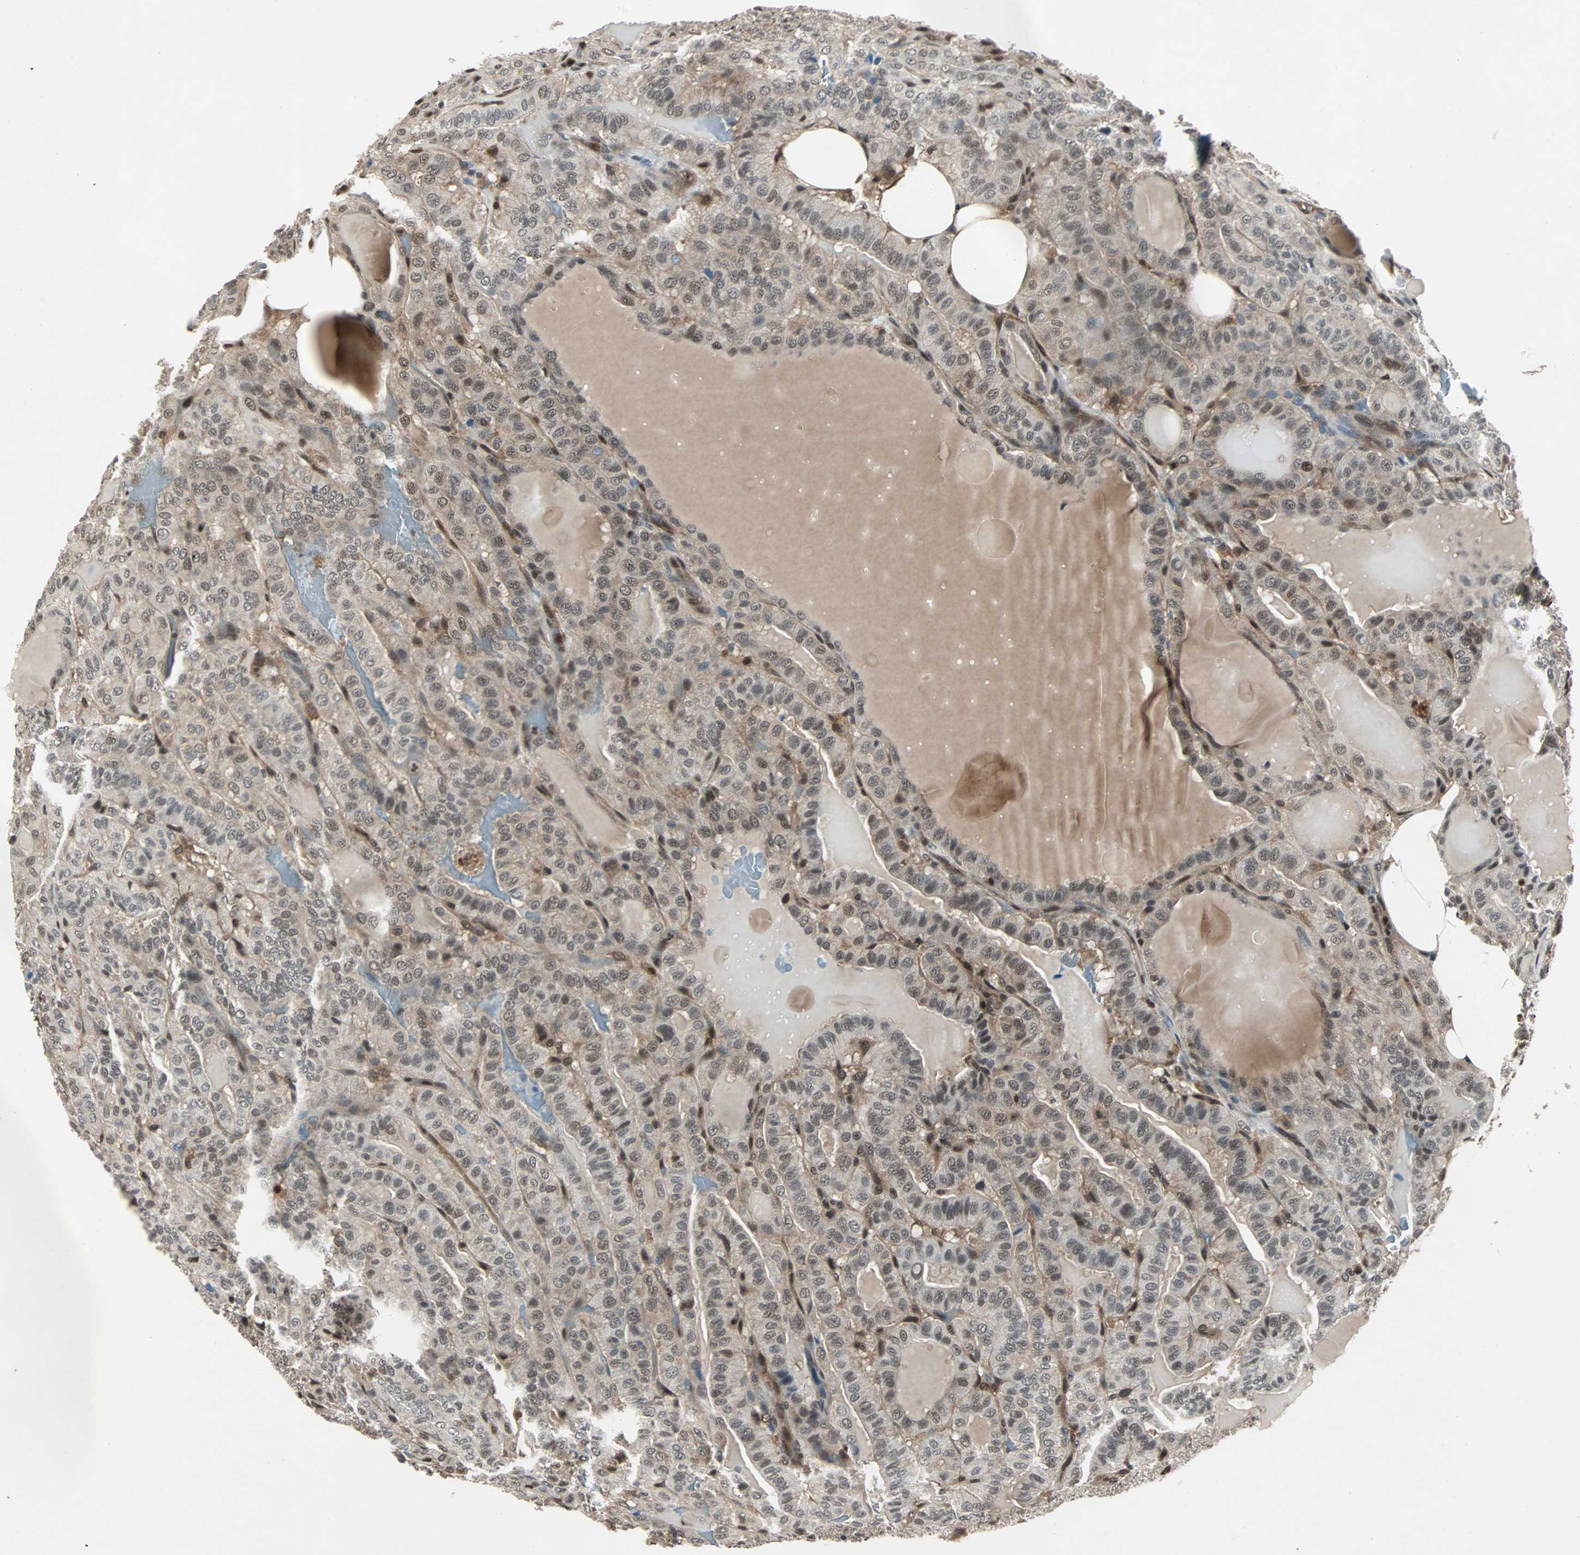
{"staining": {"intensity": "weak", "quantity": ">75%", "location": "cytoplasmic/membranous,nuclear"}, "tissue": "thyroid cancer", "cell_type": "Tumor cells", "image_type": "cancer", "snomed": [{"axis": "morphology", "description": "Papillary adenocarcinoma, NOS"}, {"axis": "topography", "description": "Thyroid gland"}], "caption": "The micrograph reveals a brown stain indicating the presence of a protein in the cytoplasmic/membranous and nuclear of tumor cells in thyroid papillary adenocarcinoma. The staining was performed using DAB to visualize the protein expression in brown, while the nuclei were stained in blue with hematoxylin (Magnification: 20x).", "gene": "ACLY", "patient": {"sex": "male", "age": 77}}